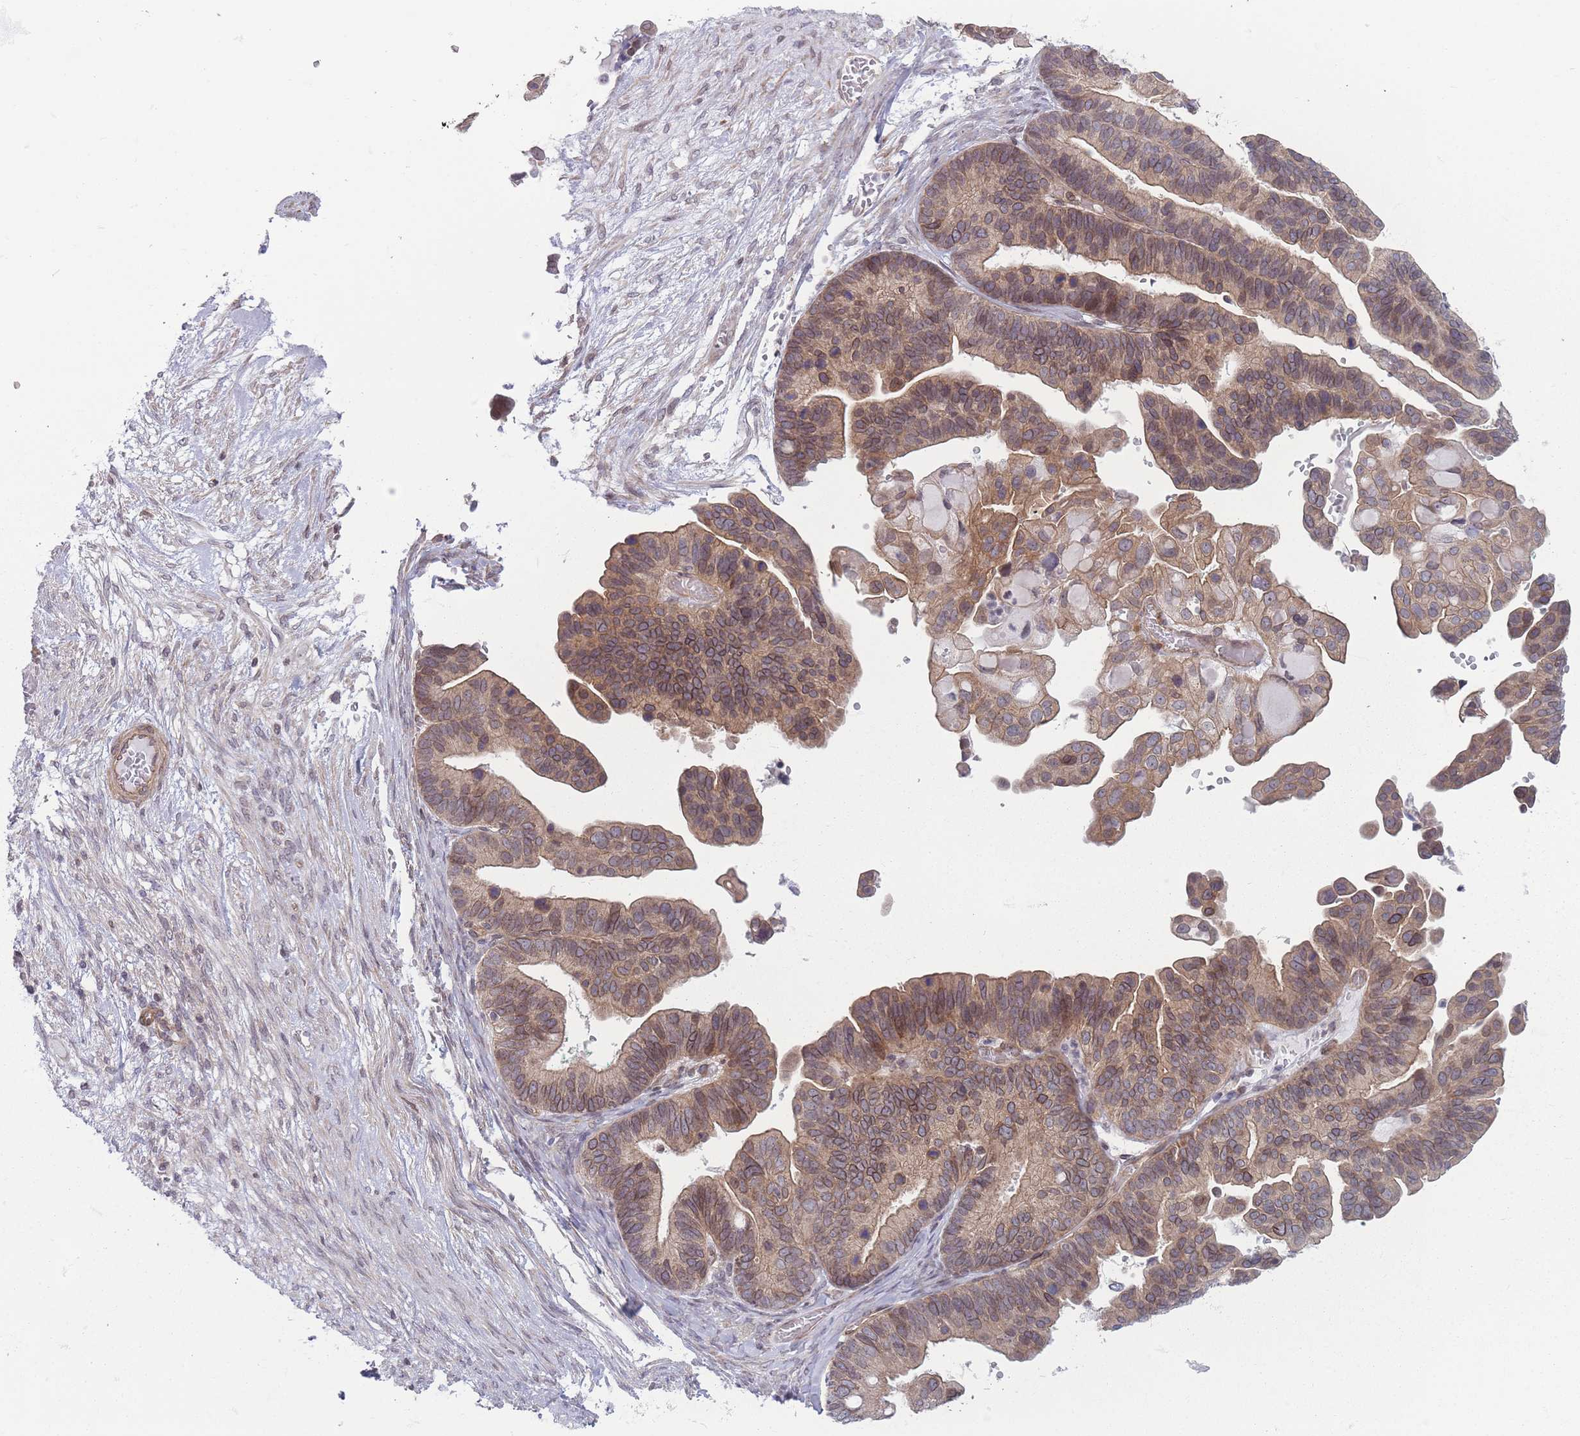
{"staining": {"intensity": "moderate", "quantity": ">75%", "location": "cytoplasmic/membranous,nuclear"}, "tissue": "ovarian cancer", "cell_type": "Tumor cells", "image_type": "cancer", "snomed": [{"axis": "morphology", "description": "Cystadenocarcinoma, serous, NOS"}, {"axis": "topography", "description": "Ovary"}], "caption": "Immunohistochemistry (IHC) image of ovarian cancer stained for a protein (brown), which demonstrates medium levels of moderate cytoplasmic/membranous and nuclear positivity in about >75% of tumor cells.", "gene": "VRK2", "patient": {"sex": "female", "age": 56}}